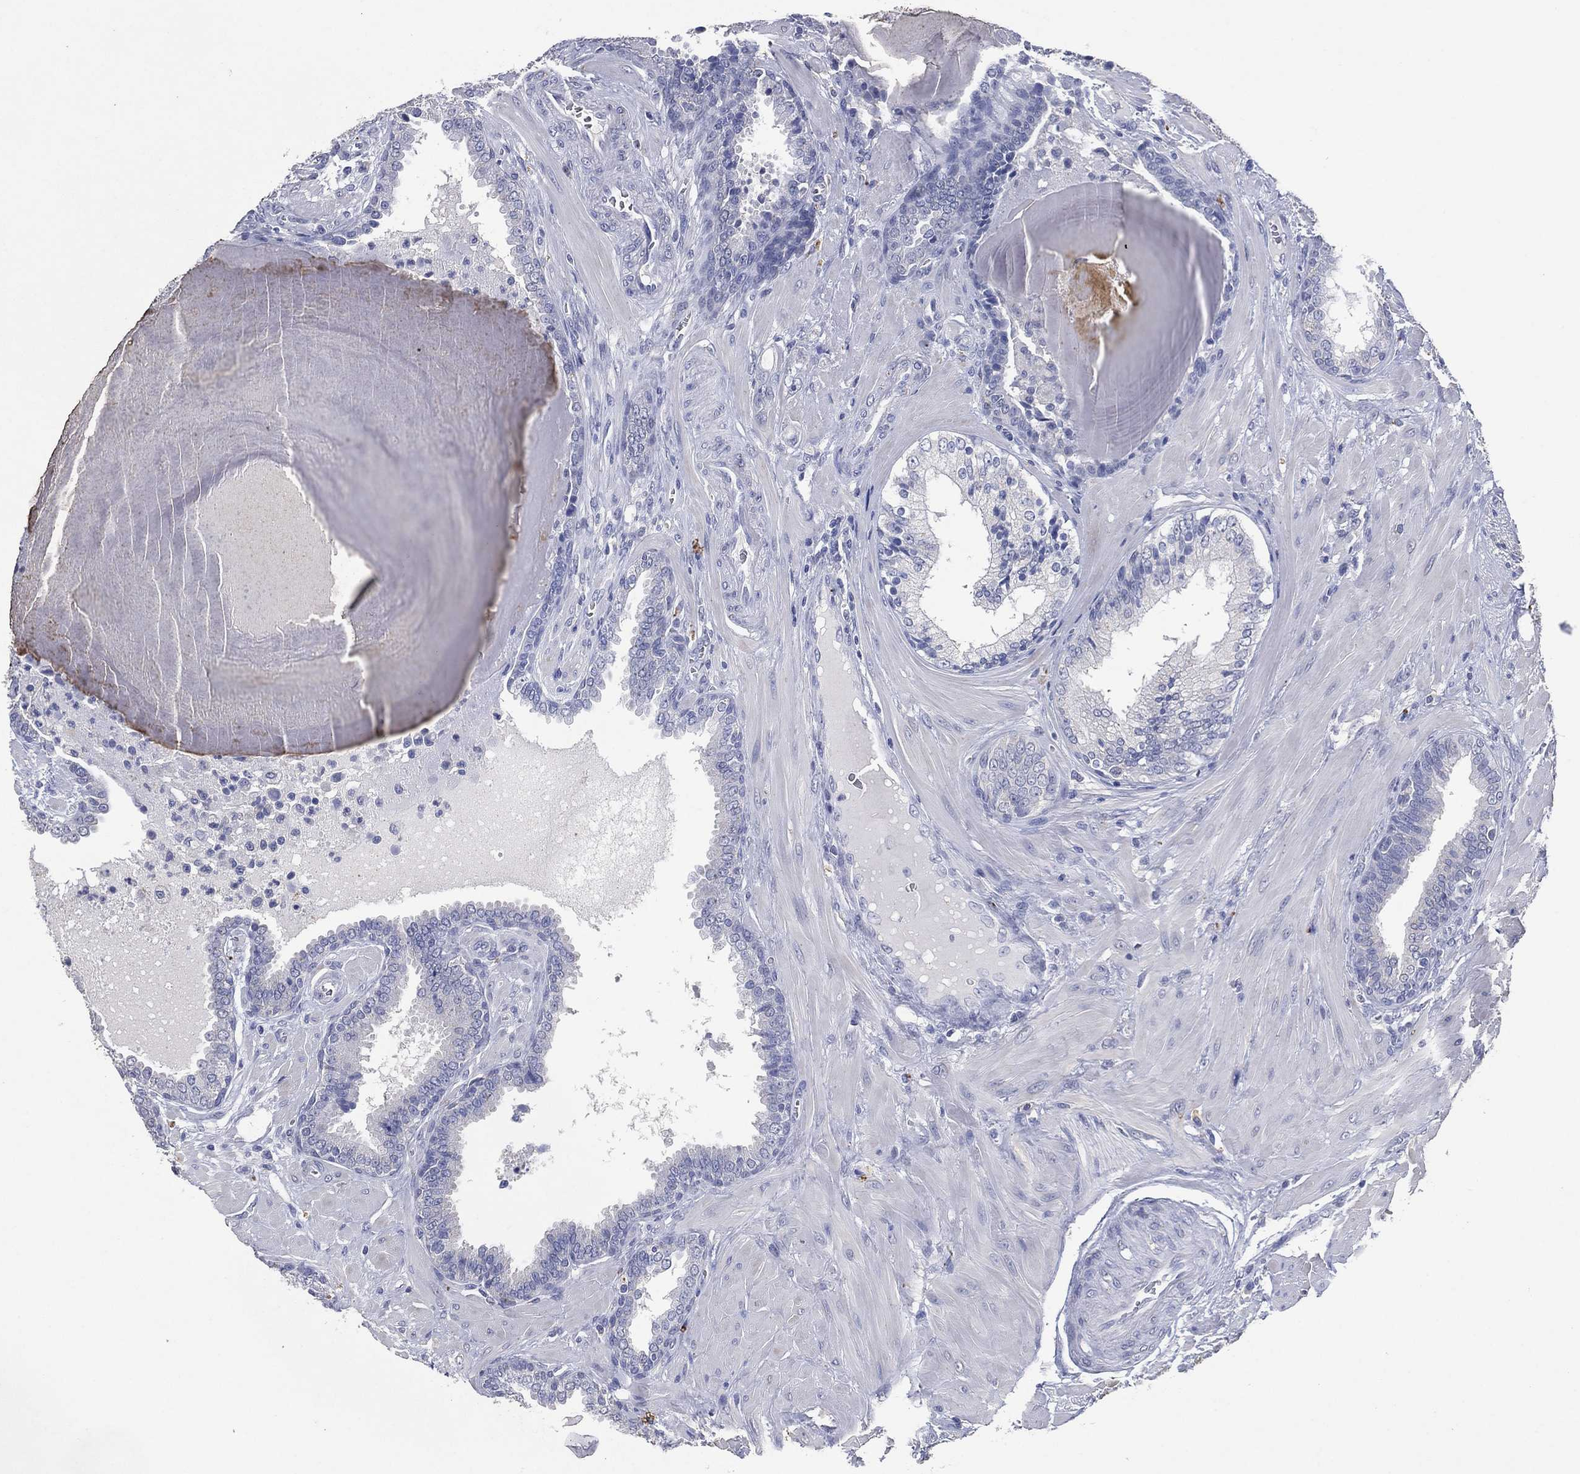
{"staining": {"intensity": "negative", "quantity": "none", "location": "none"}, "tissue": "prostate cancer", "cell_type": "Tumor cells", "image_type": "cancer", "snomed": [{"axis": "morphology", "description": "Adenocarcinoma, NOS"}, {"axis": "topography", "description": "Prostate"}], "caption": "Immunohistochemical staining of prostate cancer (adenocarcinoma) demonstrates no significant staining in tumor cells.", "gene": "FSCN2", "patient": {"sex": "male", "age": 57}}